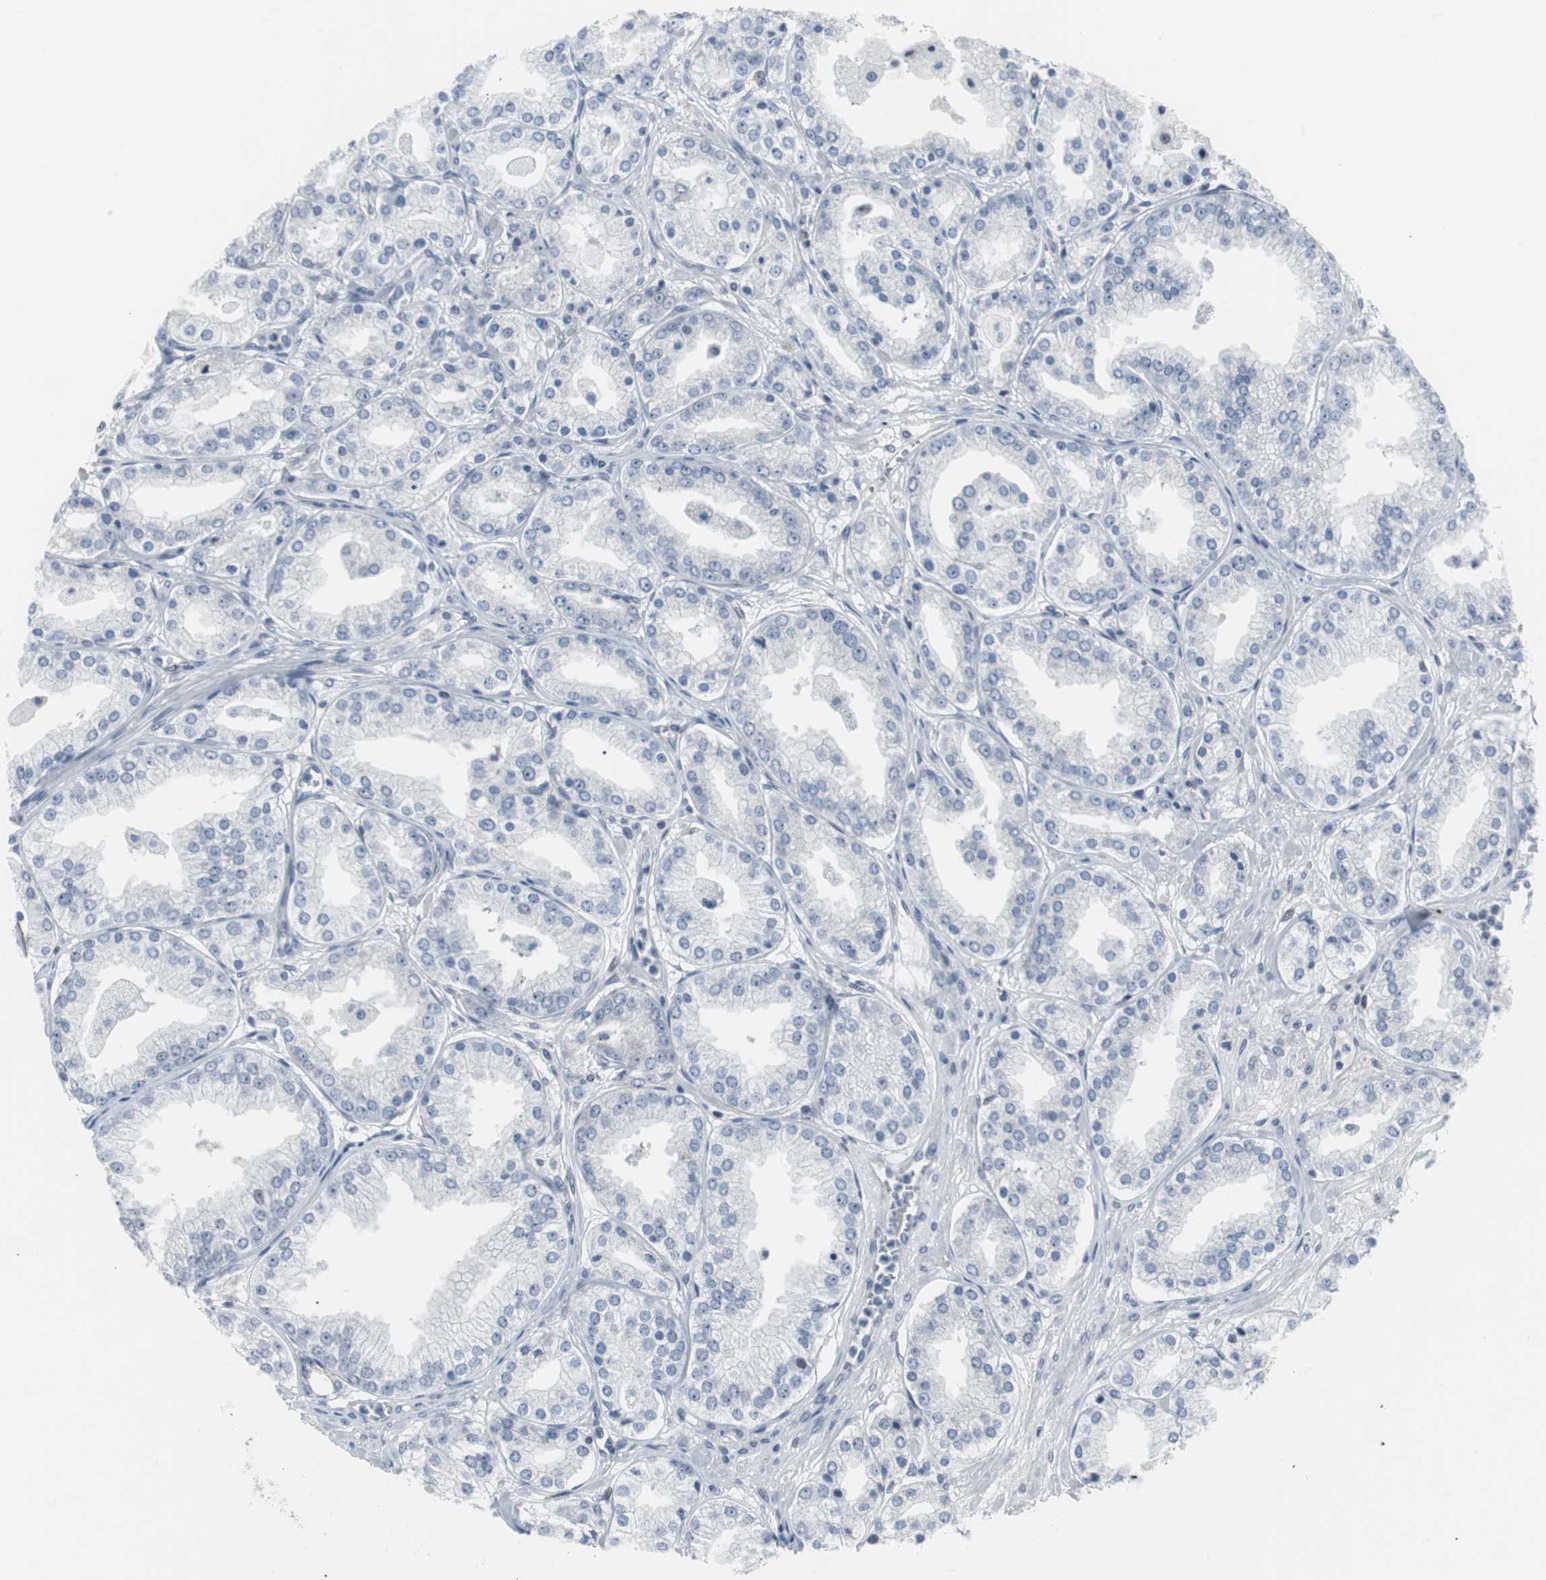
{"staining": {"intensity": "negative", "quantity": "none", "location": "none"}, "tissue": "prostate cancer", "cell_type": "Tumor cells", "image_type": "cancer", "snomed": [{"axis": "morphology", "description": "Adenocarcinoma, High grade"}, {"axis": "topography", "description": "Prostate"}], "caption": "Immunohistochemistry (IHC) image of neoplastic tissue: human high-grade adenocarcinoma (prostate) stained with DAB (3,3'-diaminobenzidine) exhibits no significant protein staining in tumor cells. The staining was performed using DAB to visualize the protein expression in brown, while the nuclei were stained in blue with hematoxylin (Magnification: 20x).", "gene": "DOK1", "patient": {"sex": "male", "age": 61}}